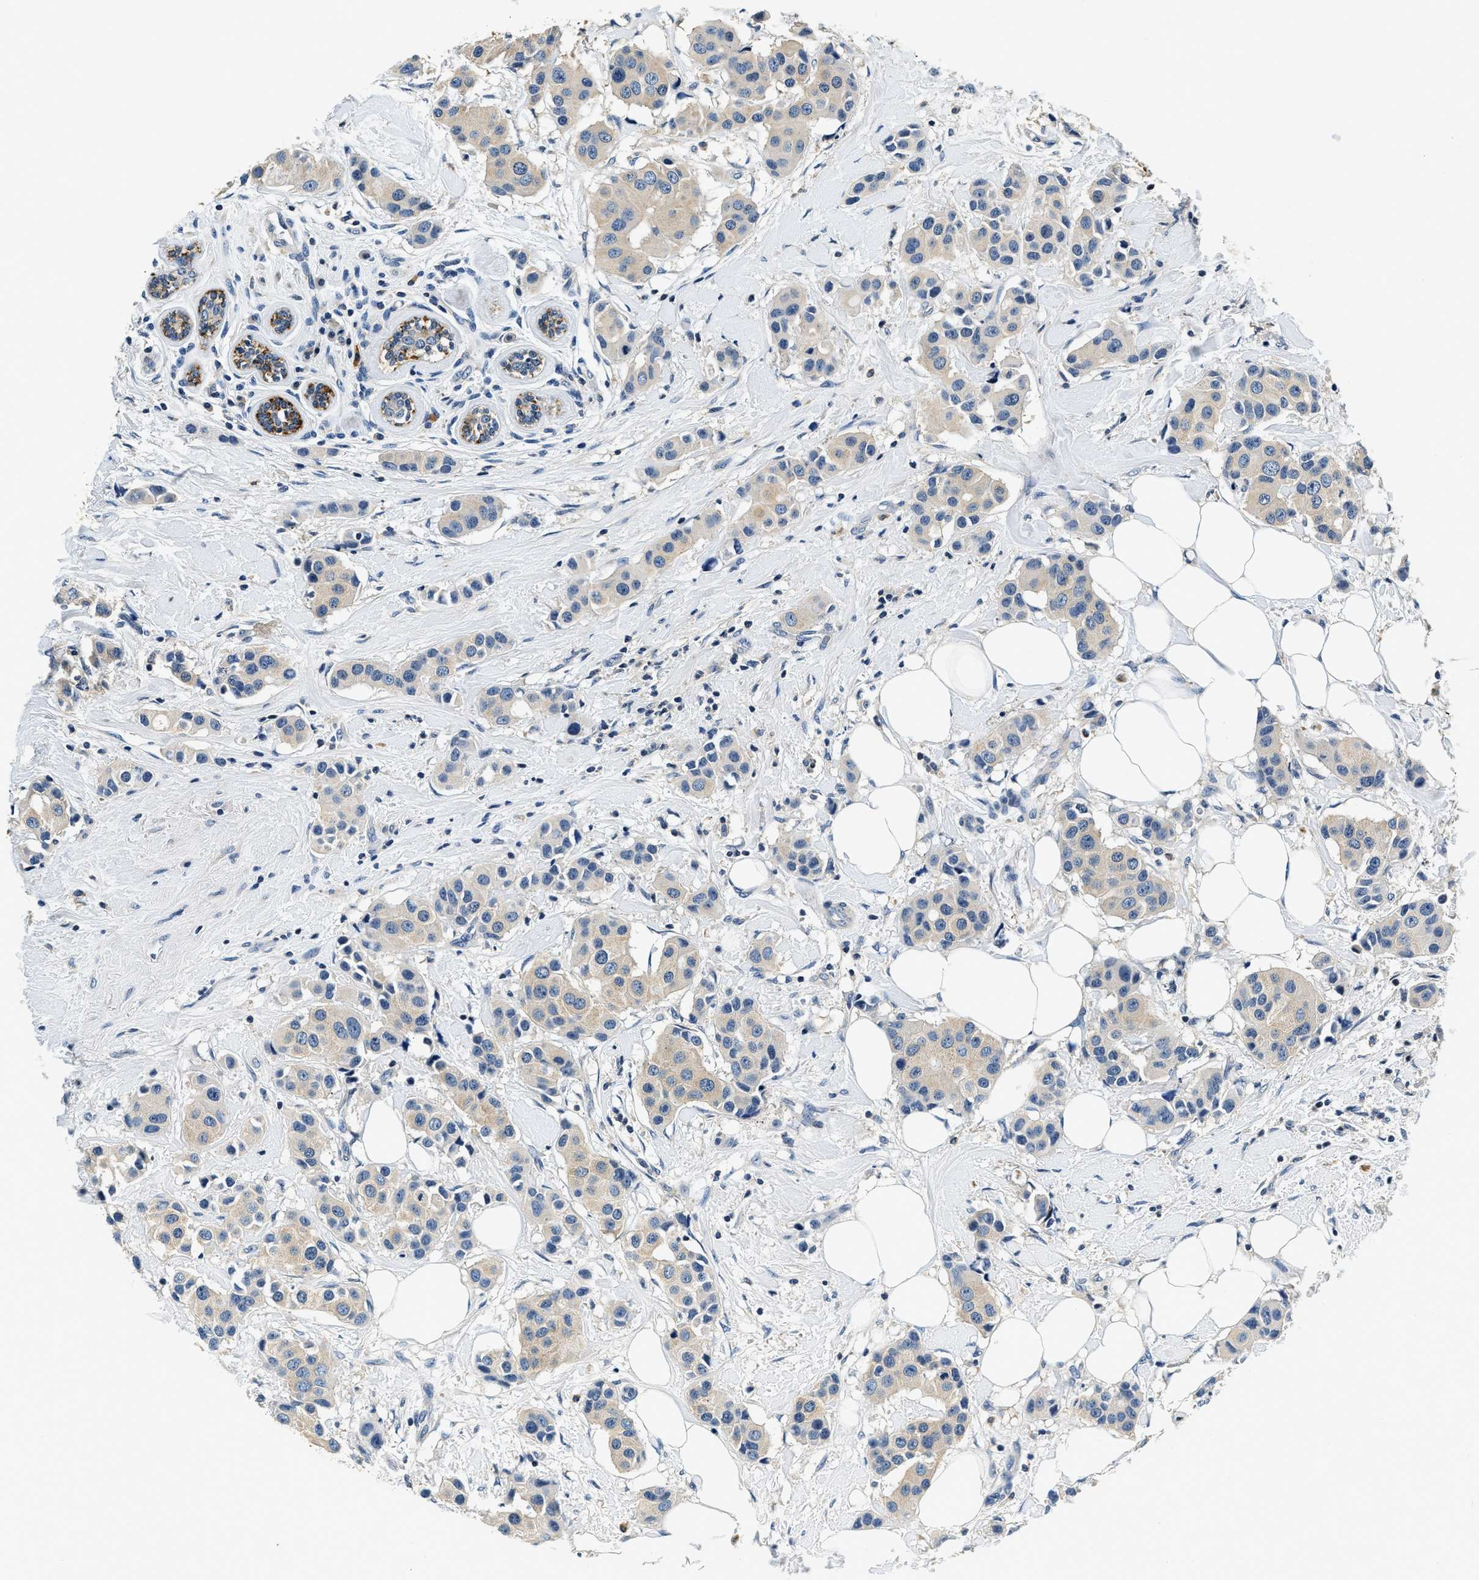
{"staining": {"intensity": "weak", "quantity": ">75%", "location": "cytoplasmic/membranous"}, "tissue": "breast cancer", "cell_type": "Tumor cells", "image_type": "cancer", "snomed": [{"axis": "morphology", "description": "Normal tissue, NOS"}, {"axis": "morphology", "description": "Duct carcinoma"}, {"axis": "topography", "description": "Breast"}], "caption": "DAB (3,3'-diaminobenzidine) immunohistochemical staining of human breast cancer exhibits weak cytoplasmic/membranous protein positivity in approximately >75% of tumor cells.", "gene": "RESF1", "patient": {"sex": "female", "age": 39}}